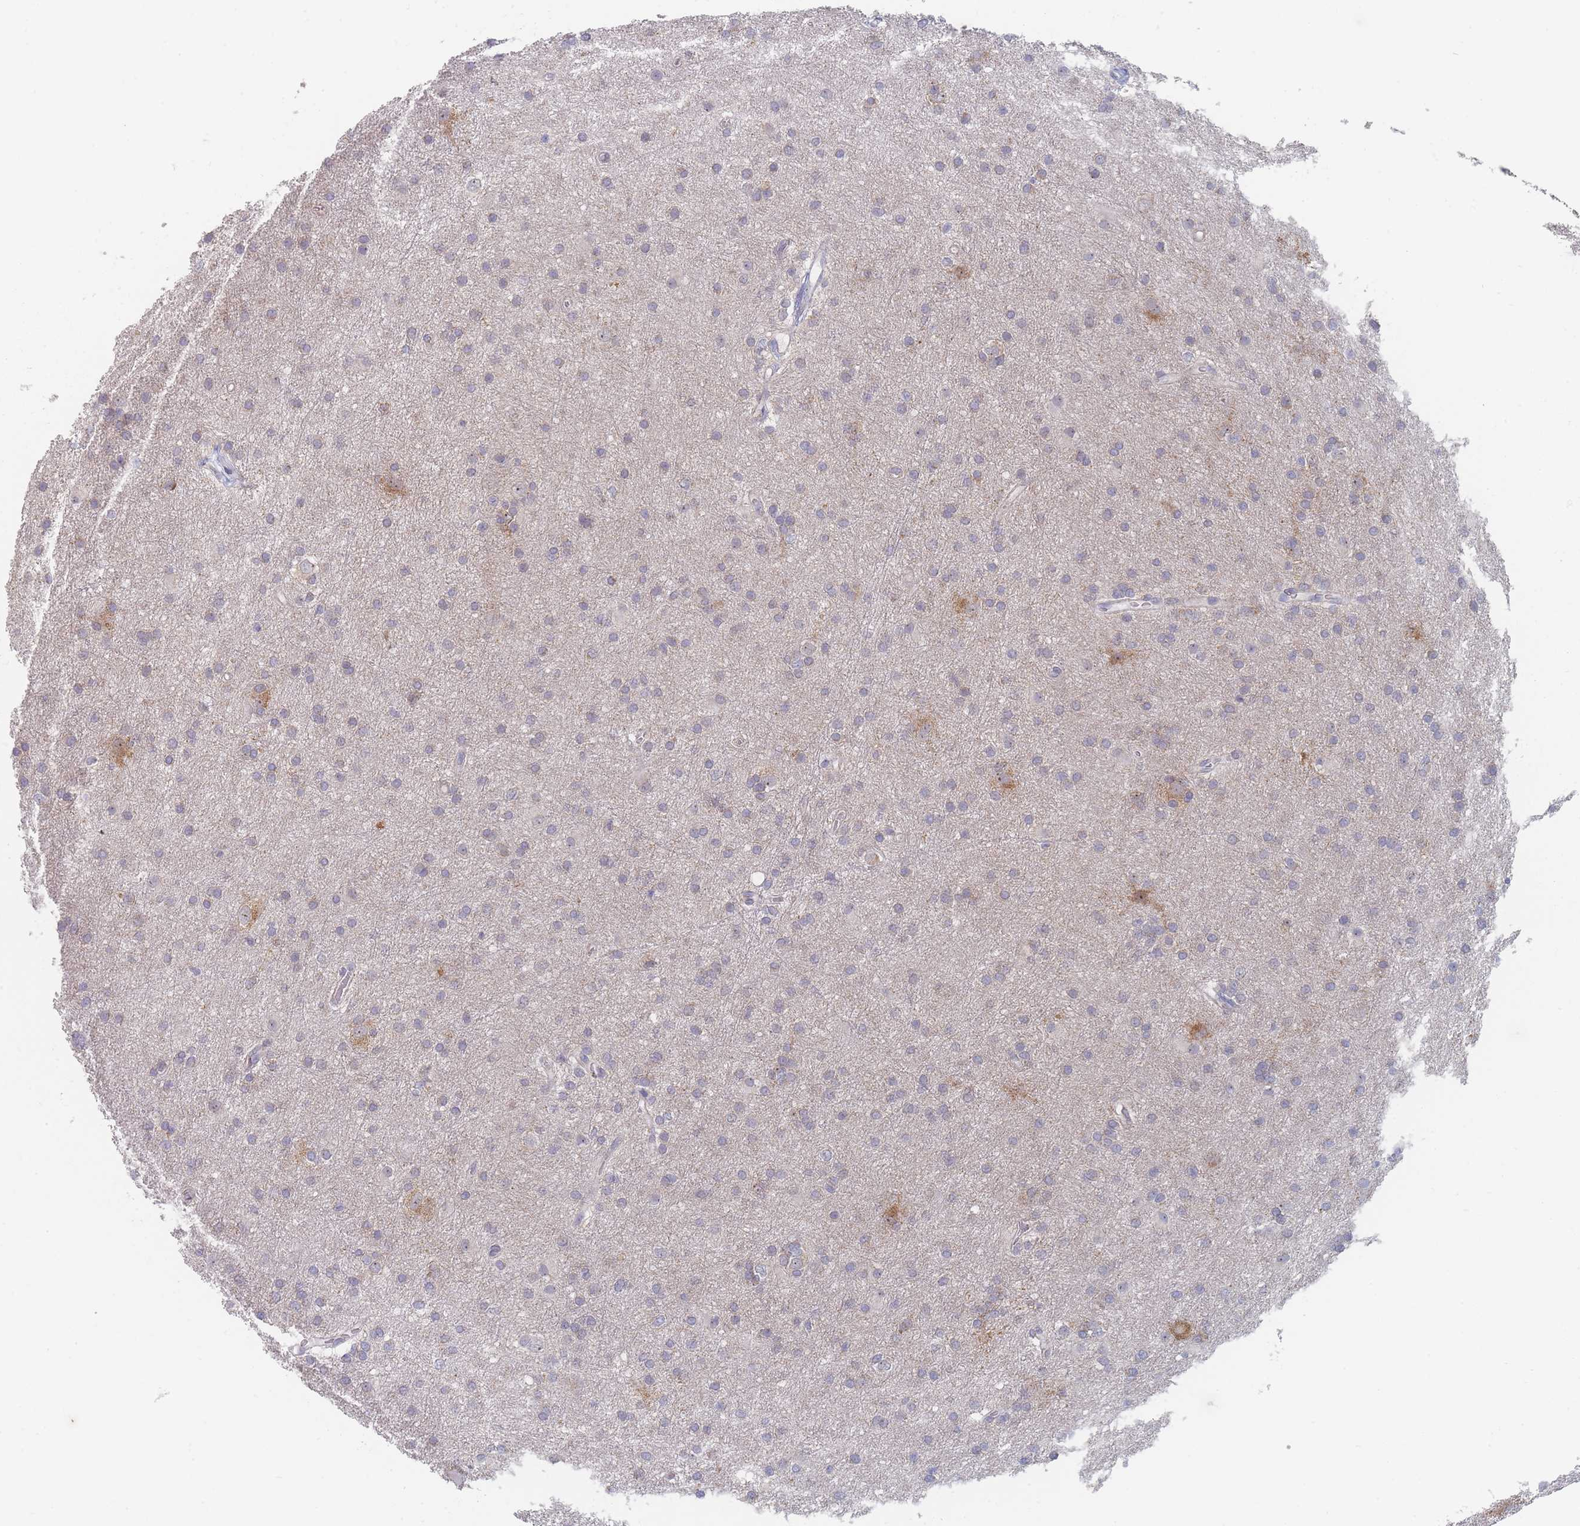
{"staining": {"intensity": "negative", "quantity": "none", "location": "none"}, "tissue": "glioma", "cell_type": "Tumor cells", "image_type": "cancer", "snomed": [{"axis": "morphology", "description": "Glioma, malignant, High grade"}, {"axis": "topography", "description": "Brain"}], "caption": "Malignant glioma (high-grade) was stained to show a protein in brown. There is no significant expression in tumor cells. (DAB immunohistochemistry (IHC) with hematoxylin counter stain).", "gene": "RNF8", "patient": {"sex": "female", "age": 50}}